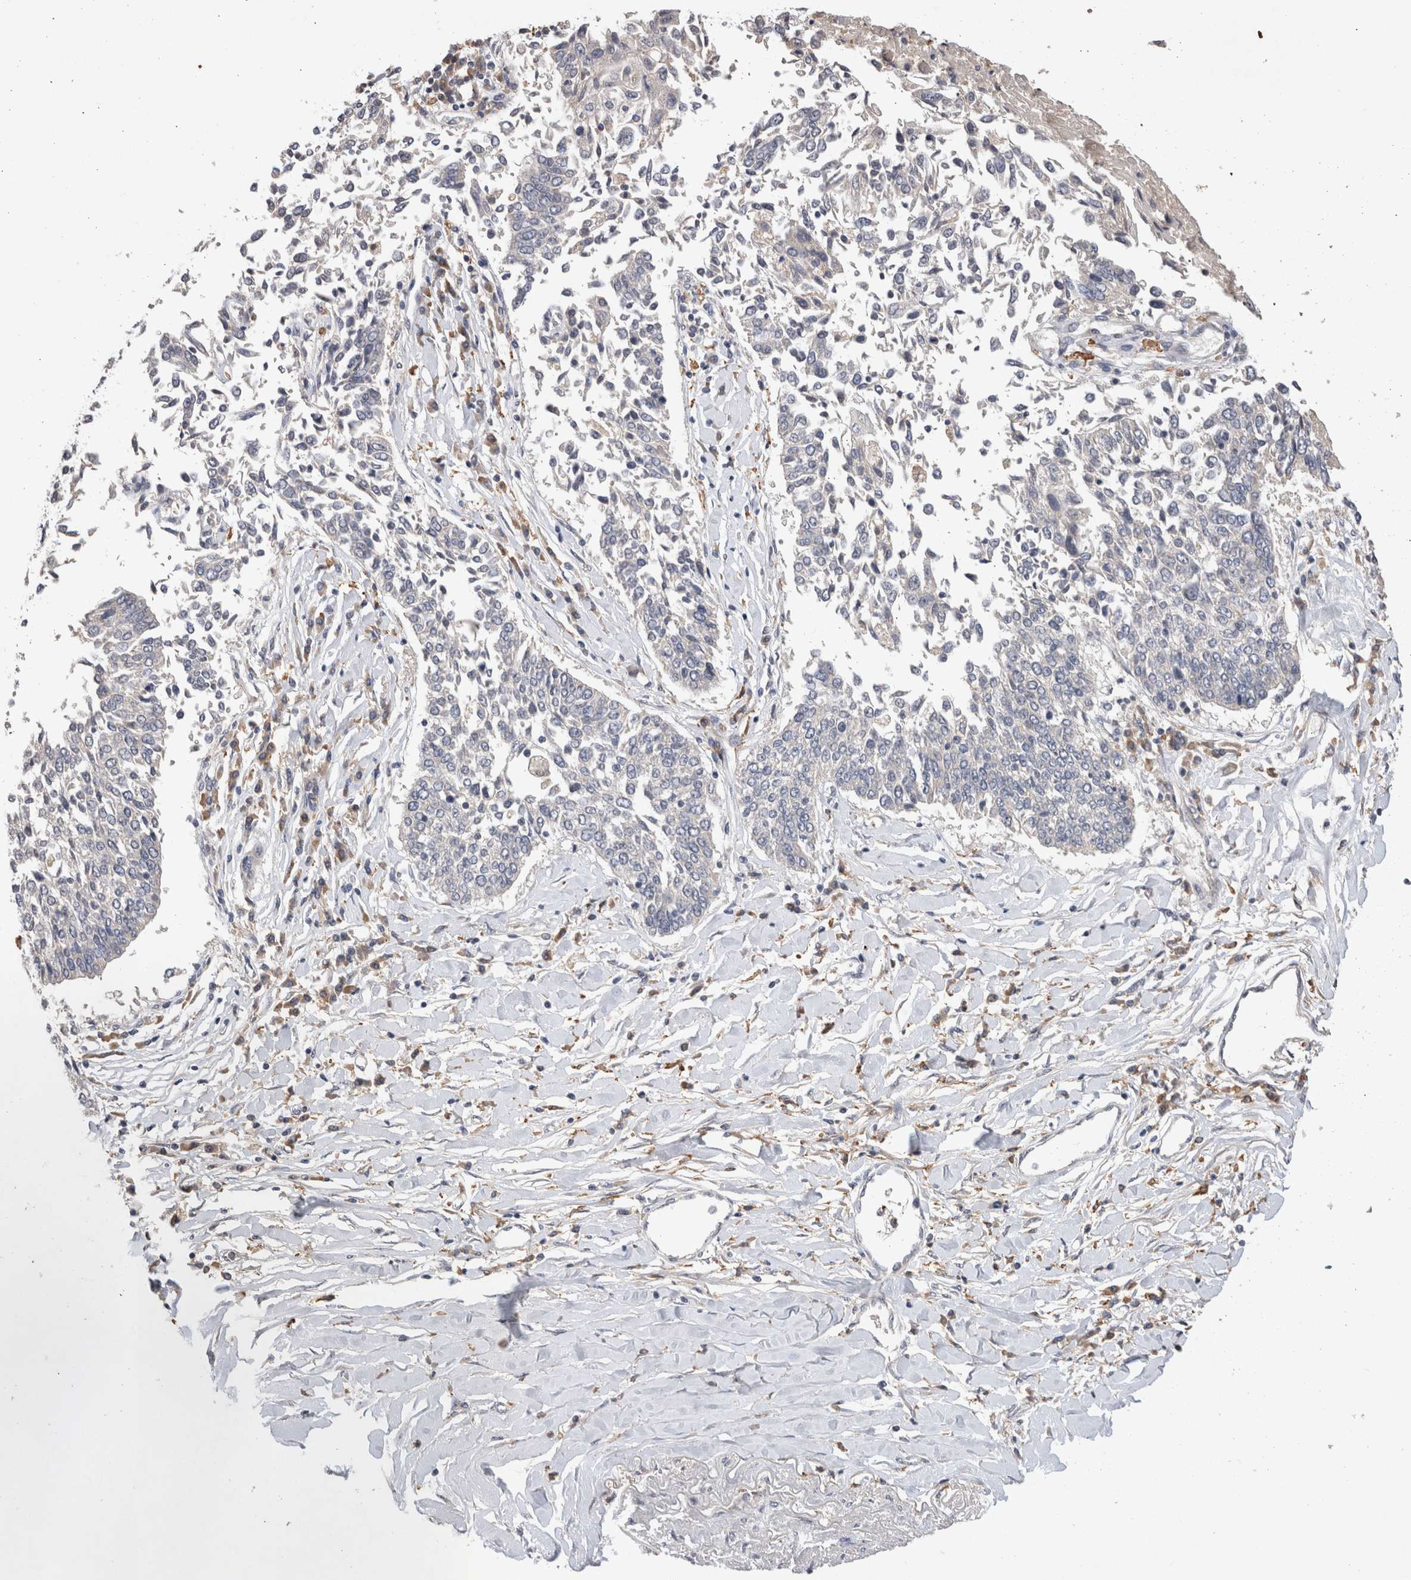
{"staining": {"intensity": "negative", "quantity": "none", "location": "none"}, "tissue": "lung cancer", "cell_type": "Tumor cells", "image_type": "cancer", "snomed": [{"axis": "morphology", "description": "Normal tissue, NOS"}, {"axis": "morphology", "description": "Squamous cell carcinoma, NOS"}, {"axis": "topography", "description": "Cartilage tissue"}, {"axis": "topography", "description": "Bronchus"}, {"axis": "topography", "description": "Lung"}, {"axis": "topography", "description": "Peripheral nerve tissue"}], "caption": "There is no significant staining in tumor cells of lung squamous cell carcinoma.", "gene": "VSIG4", "patient": {"sex": "female", "age": 49}}